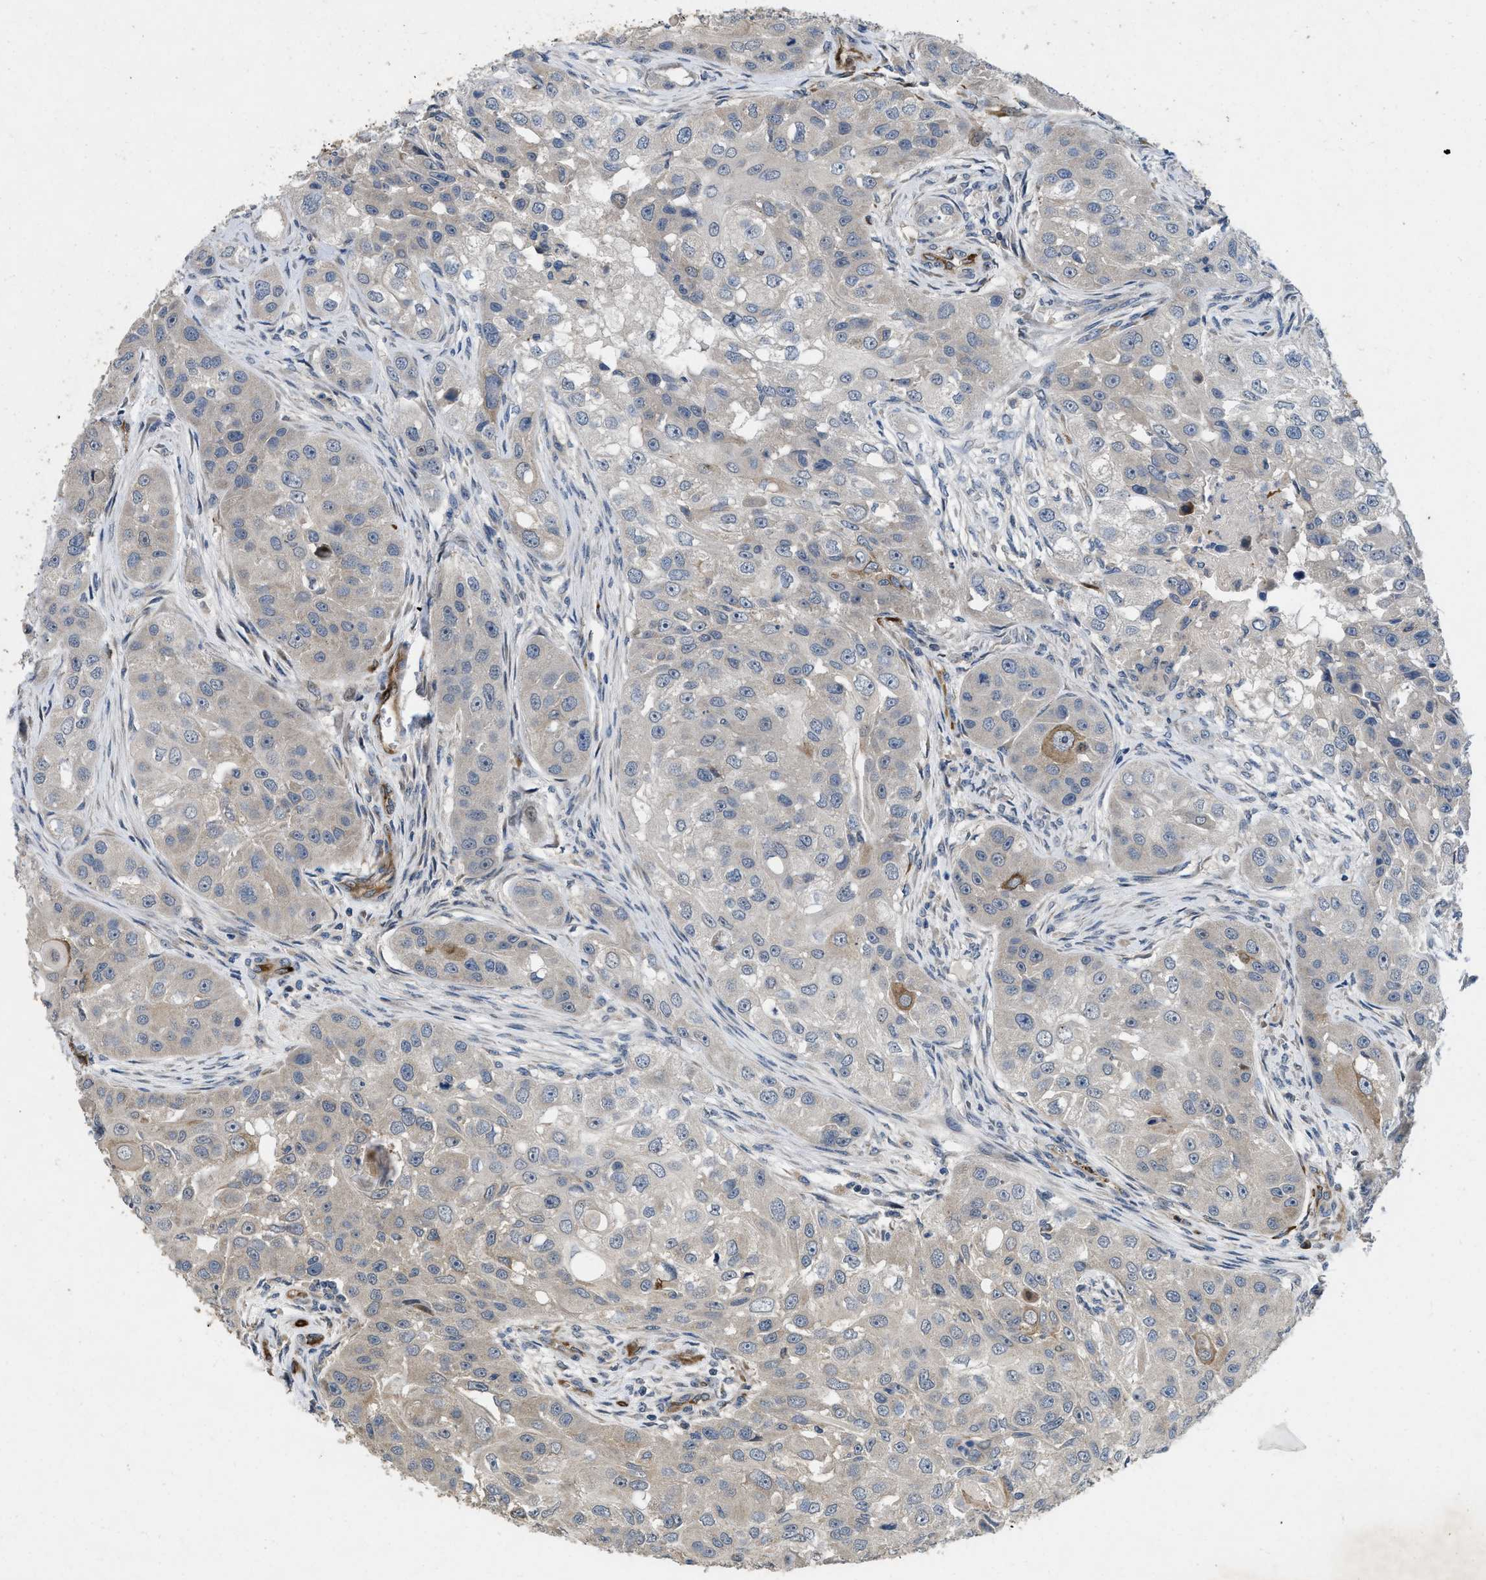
{"staining": {"intensity": "moderate", "quantity": "<25%", "location": "cytoplasmic/membranous"}, "tissue": "head and neck cancer", "cell_type": "Tumor cells", "image_type": "cancer", "snomed": [{"axis": "morphology", "description": "Normal tissue, NOS"}, {"axis": "morphology", "description": "Squamous cell carcinoma, NOS"}, {"axis": "topography", "description": "Skeletal muscle"}, {"axis": "topography", "description": "Head-Neck"}], "caption": "Moderate cytoplasmic/membranous protein positivity is seen in approximately <25% of tumor cells in head and neck cancer.", "gene": "HSPA12B", "patient": {"sex": "male", "age": 51}}